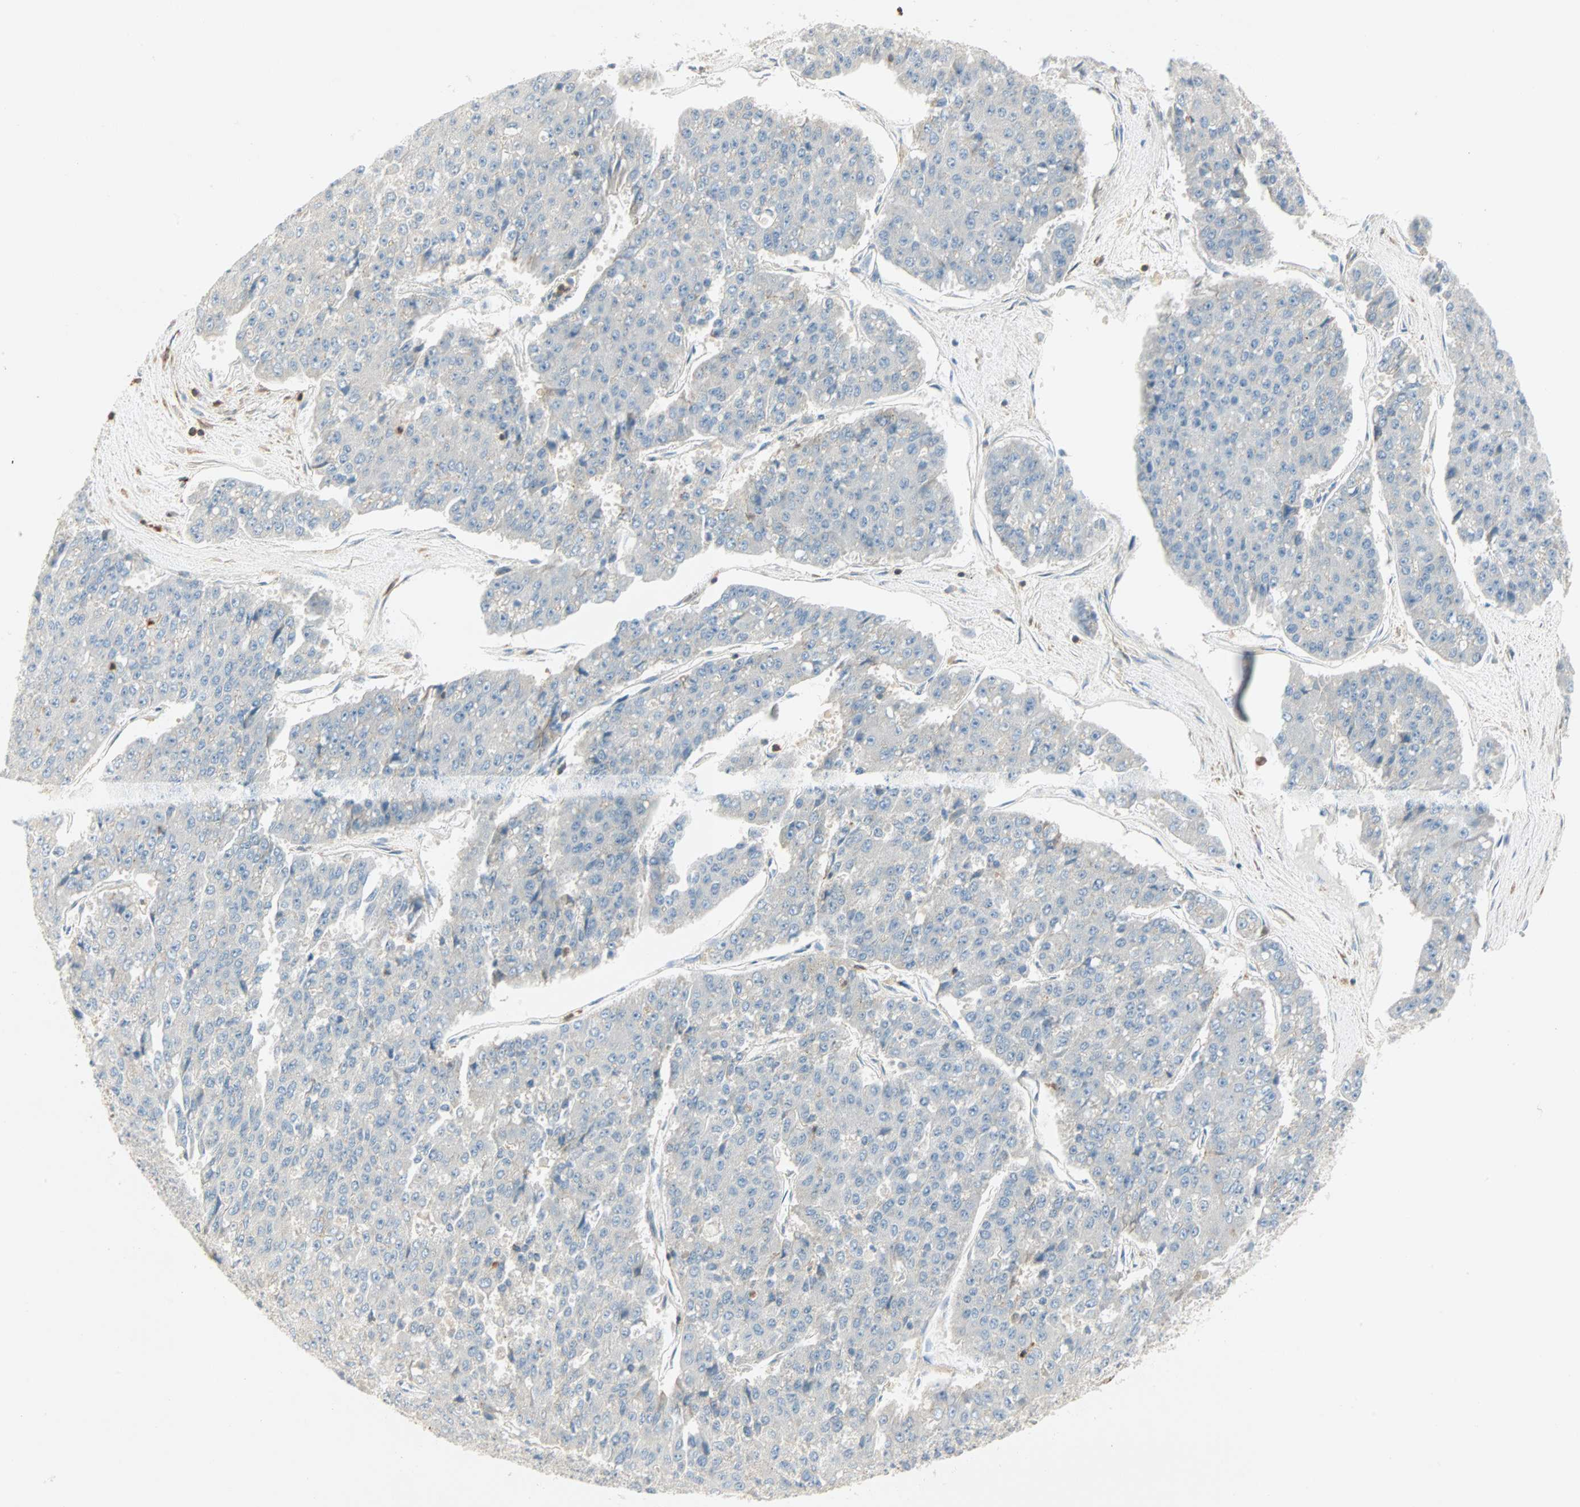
{"staining": {"intensity": "negative", "quantity": "none", "location": "none"}, "tissue": "pancreatic cancer", "cell_type": "Tumor cells", "image_type": "cancer", "snomed": [{"axis": "morphology", "description": "Adenocarcinoma, NOS"}, {"axis": "topography", "description": "Pancreas"}], "caption": "Protein analysis of pancreatic adenocarcinoma shows no significant positivity in tumor cells. The staining is performed using DAB (3,3'-diaminobenzidine) brown chromogen with nuclei counter-stained in using hematoxylin.", "gene": "FMNL1", "patient": {"sex": "male", "age": 50}}